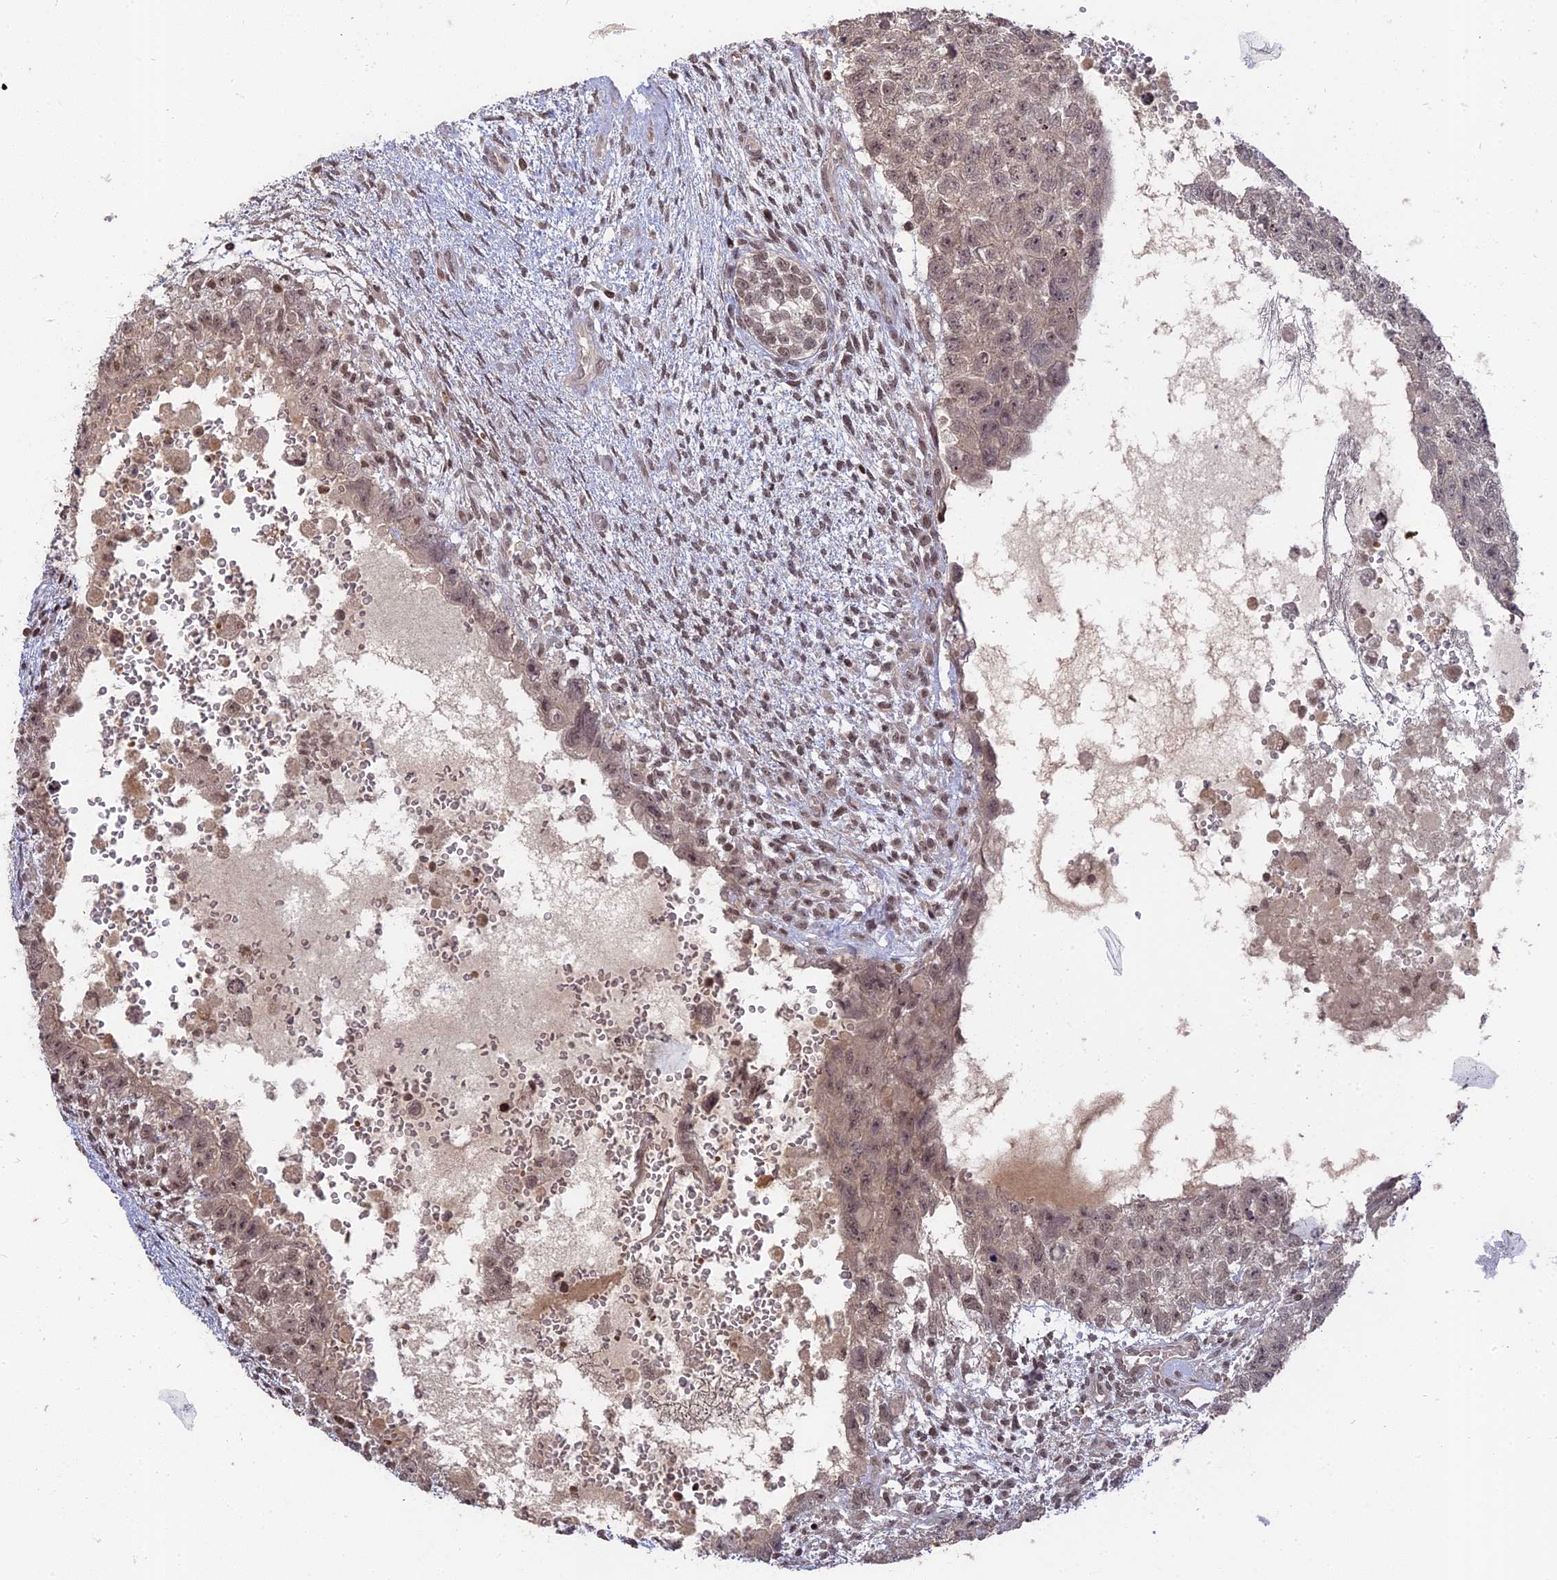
{"staining": {"intensity": "weak", "quantity": "<25%", "location": "nuclear"}, "tissue": "testis cancer", "cell_type": "Tumor cells", "image_type": "cancer", "snomed": [{"axis": "morphology", "description": "Carcinoma, Embryonal, NOS"}, {"axis": "topography", "description": "Testis"}], "caption": "This is an immunohistochemistry micrograph of human embryonal carcinoma (testis). There is no staining in tumor cells.", "gene": "NR1H3", "patient": {"sex": "male", "age": 26}}